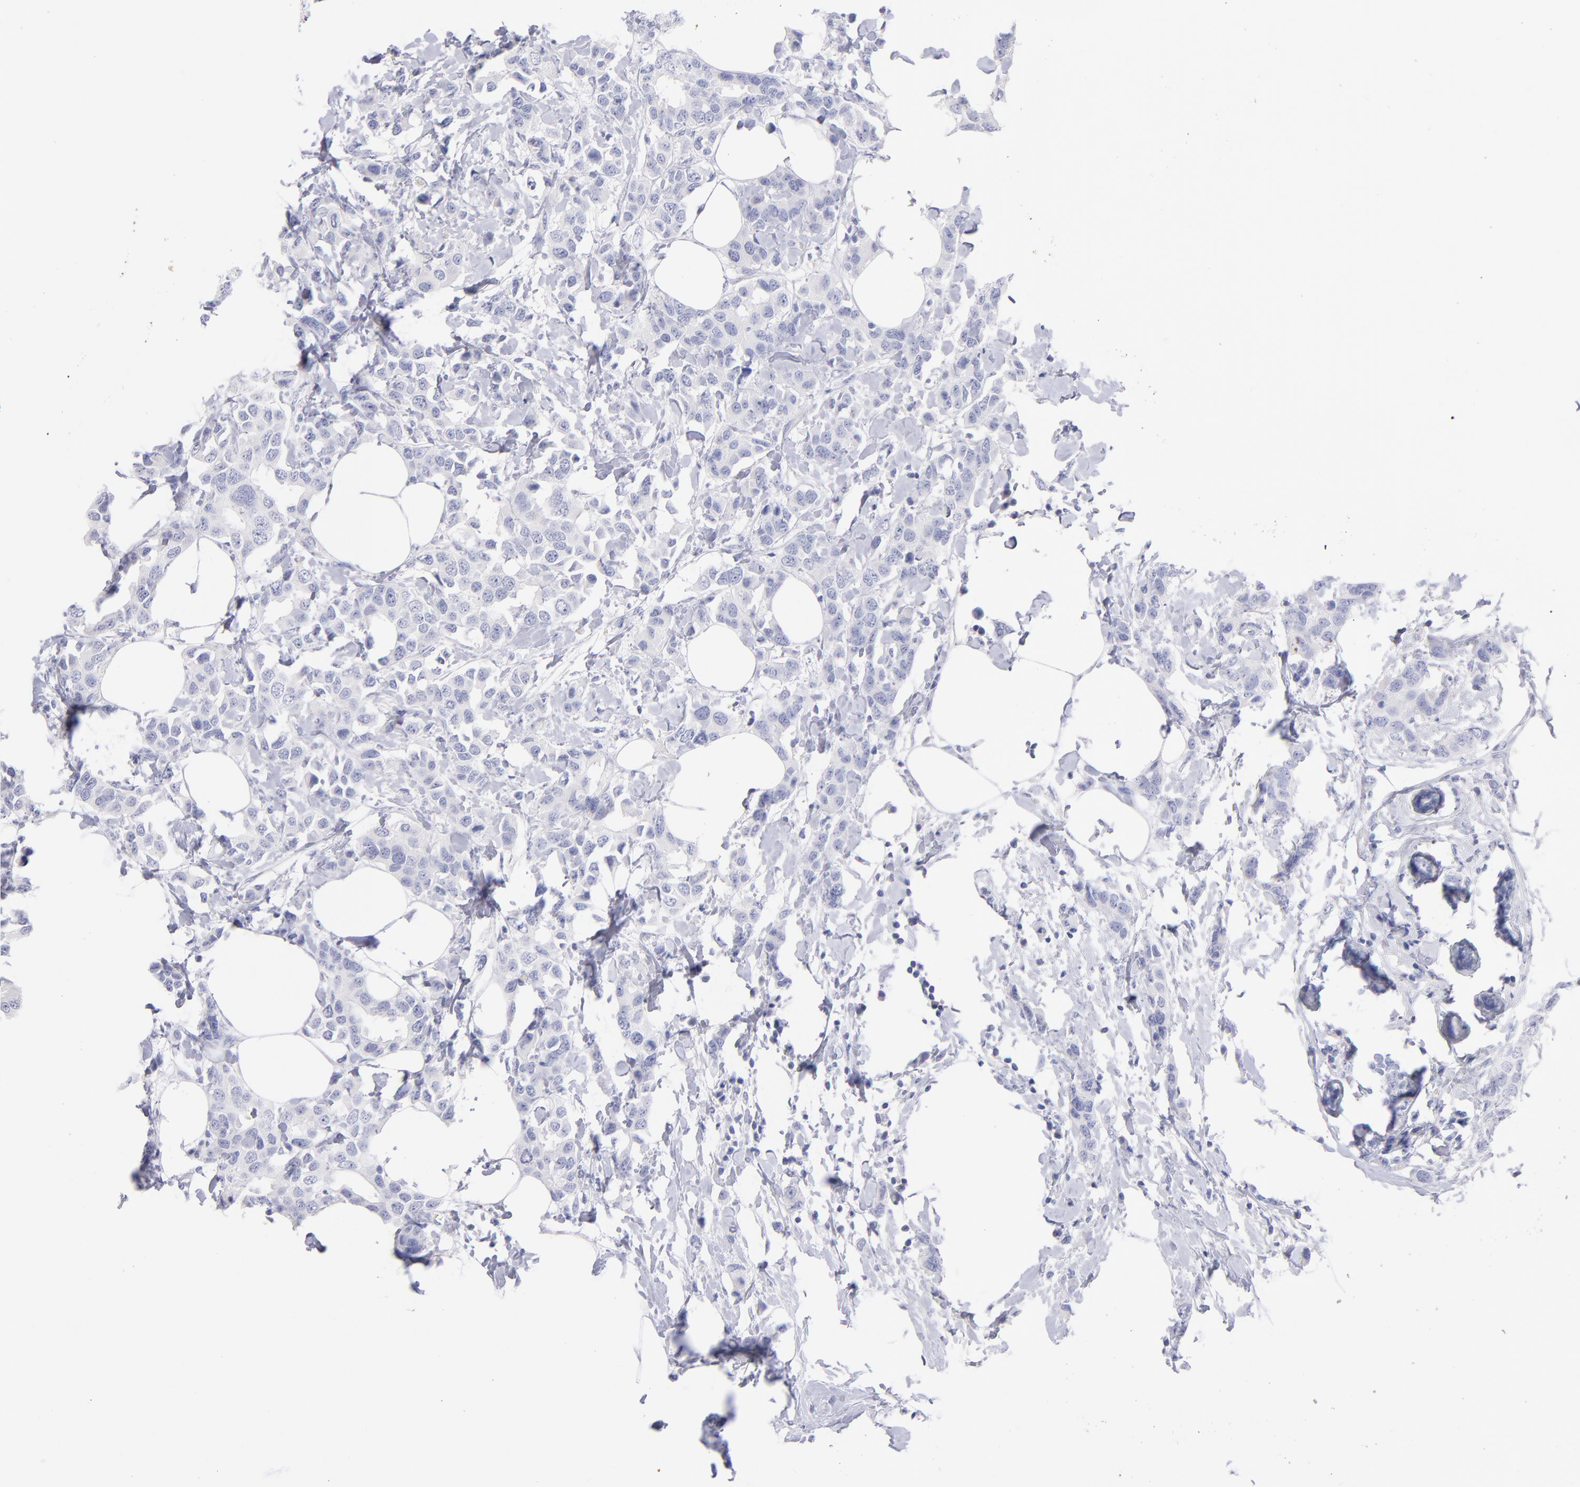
{"staining": {"intensity": "negative", "quantity": "none", "location": "none"}, "tissue": "breast cancer", "cell_type": "Tumor cells", "image_type": "cancer", "snomed": [{"axis": "morphology", "description": "Normal tissue, NOS"}, {"axis": "morphology", "description": "Duct carcinoma"}, {"axis": "topography", "description": "Breast"}], "caption": "Tumor cells are negative for protein expression in human breast intraductal carcinoma.", "gene": "SCGN", "patient": {"sex": "female", "age": 50}}